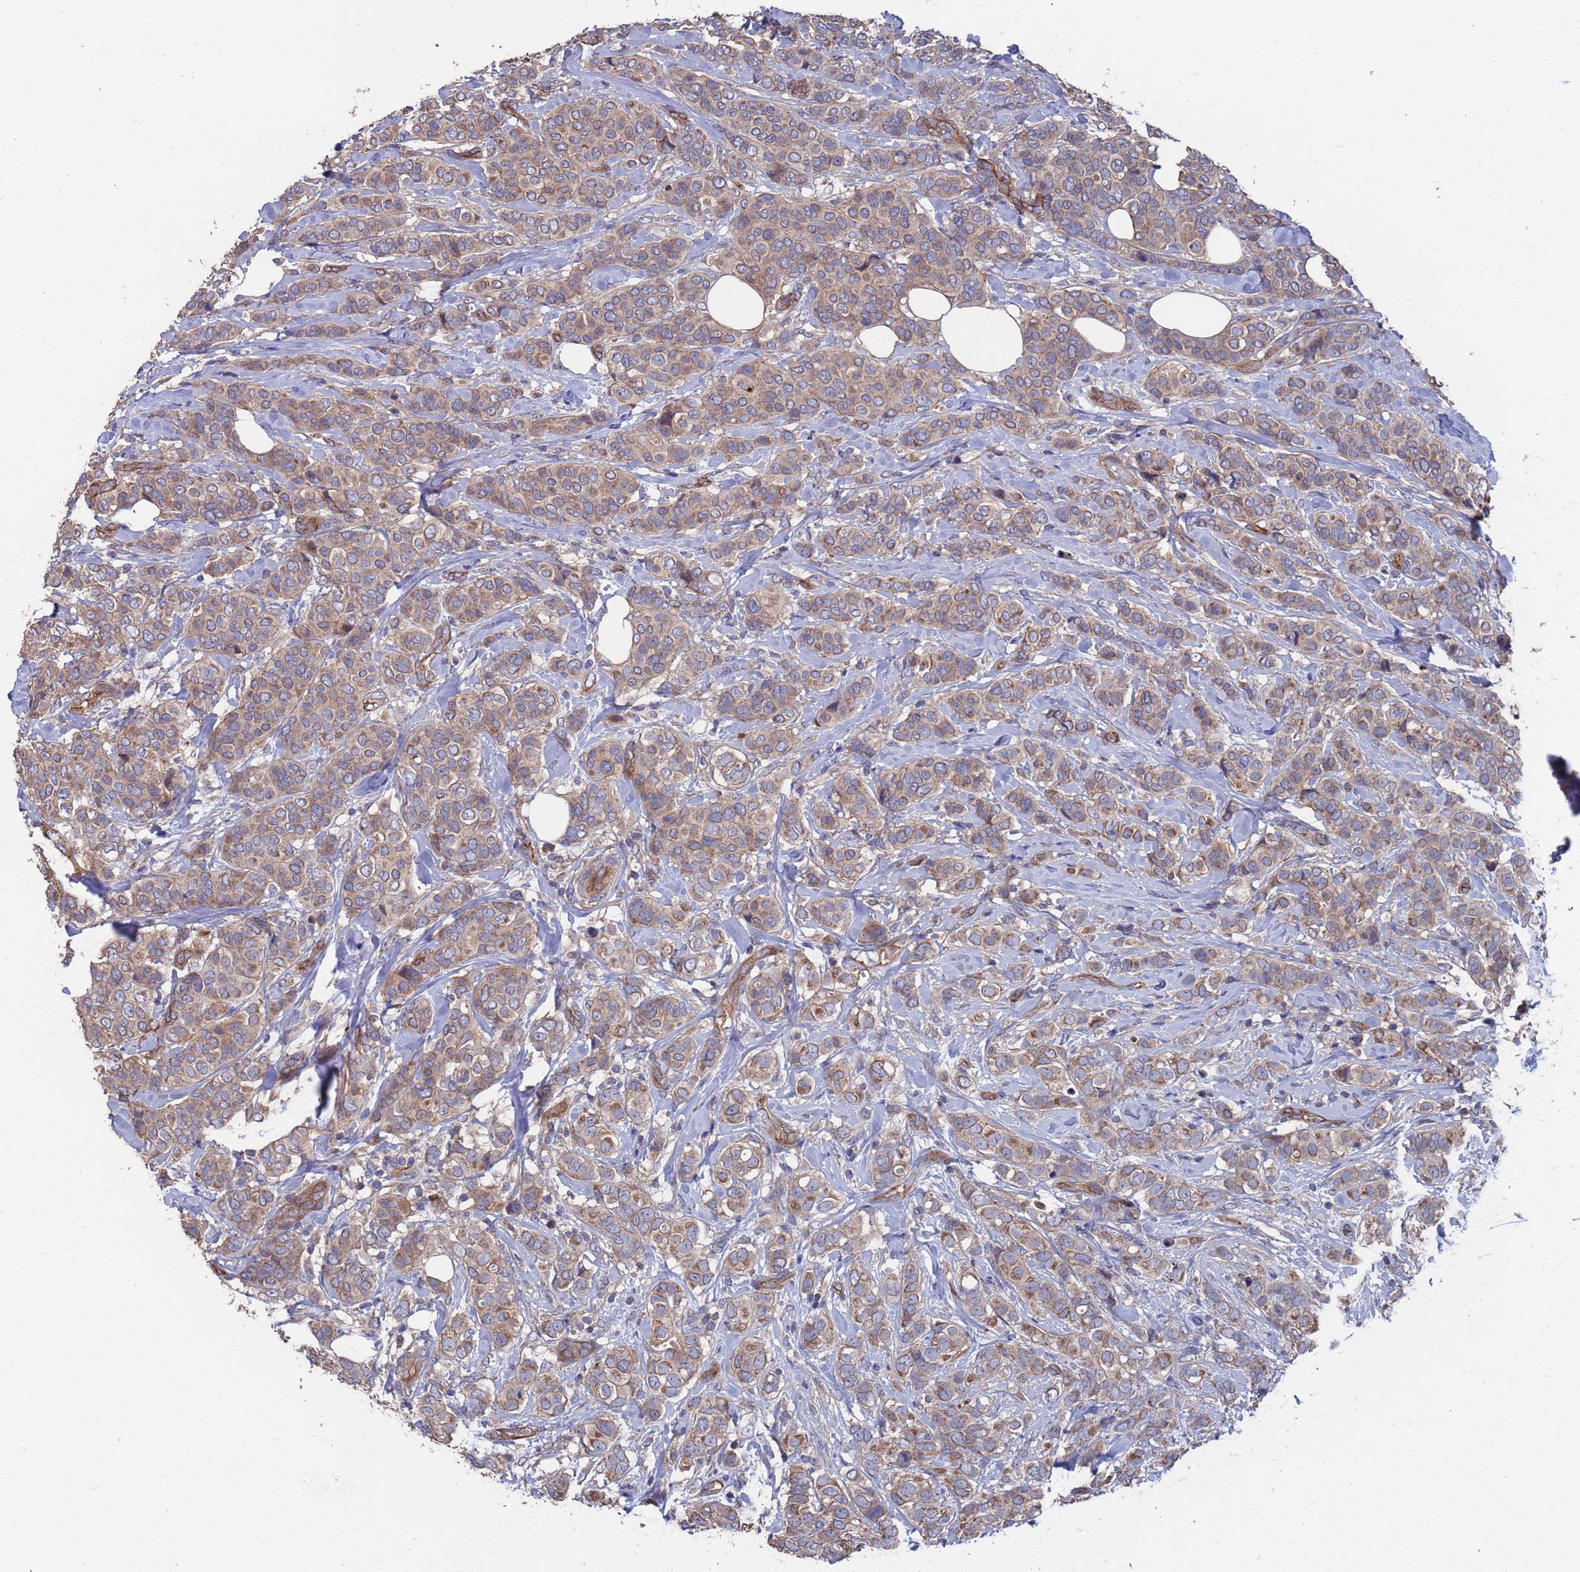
{"staining": {"intensity": "moderate", "quantity": "<25%", "location": "cytoplasmic/membranous"}, "tissue": "breast cancer", "cell_type": "Tumor cells", "image_type": "cancer", "snomed": [{"axis": "morphology", "description": "Lobular carcinoma"}, {"axis": "topography", "description": "Breast"}], "caption": "High-magnification brightfield microscopy of breast cancer stained with DAB (3,3'-diaminobenzidine) (brown) and counterstained with hematoxylin (blue). tumor cells exhibit moderate cytoplasmic/membranous positivity is present in approximately<25% of cells. (brown staining indicates protein expression, while blue staining denotes nuclei).", "gene": "NDUFAF6", "patient": {"sex": "female", "age": 51}}